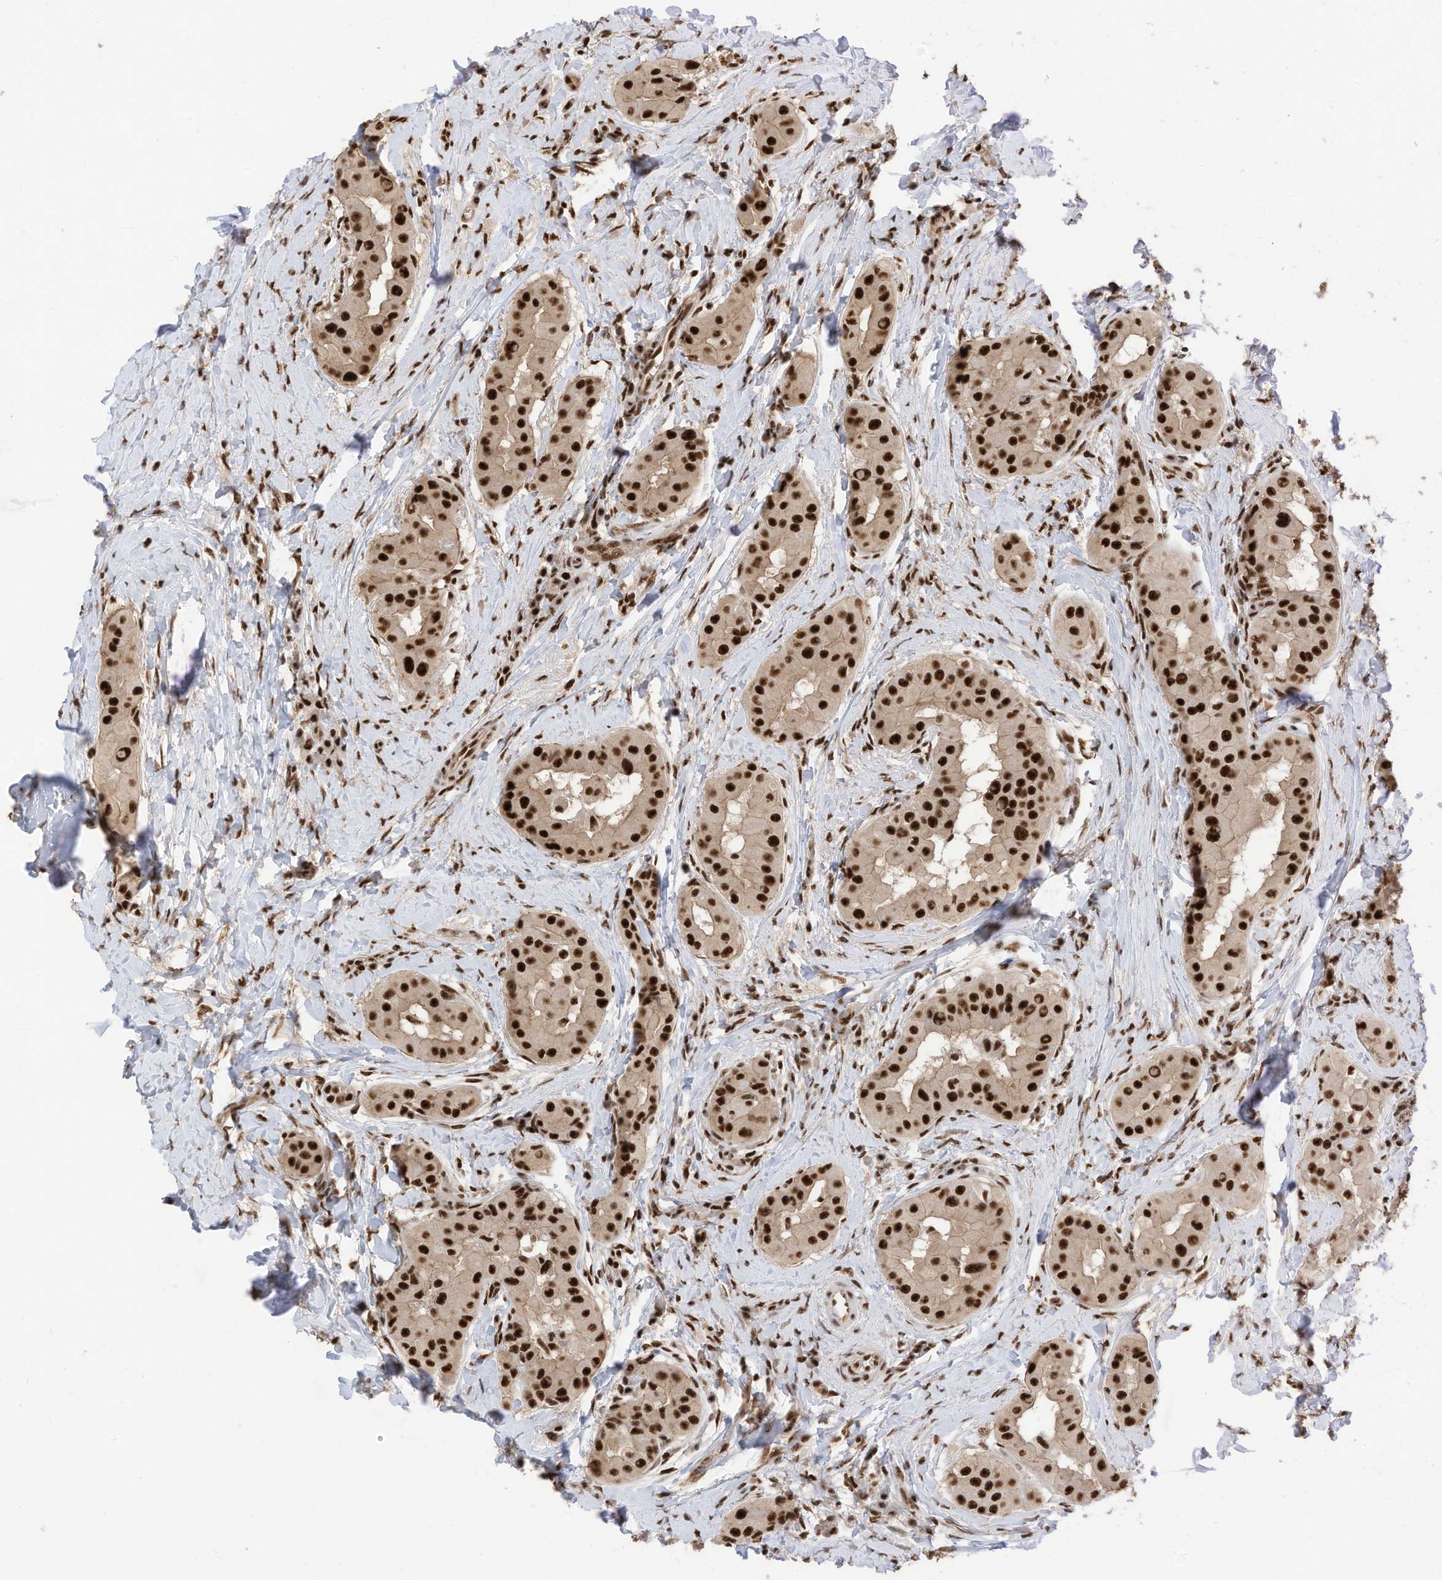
{"staining": {"intensity": "strong", "quantity": ">75%", "location": "nuclear"}, "tissue": "thyroid cancer", "cell_type": "Tumor cells", "image_type": "cancer", "snomed": [{"axis": "morphology", "description": "Papillary adenocarcinoma, NOS"}, {"axis": "topography", "description": "Thyroid gland"}], "caption": "This histopathology image shows thyroid cancer (papillary adenocarcinoma) stained with immunohistochemistry (IHC) to label a protein in brown. The nuclear of tumor cells show strong positivity for the protein. Nuclei are counter-stained blue.", "gene": "SF3A3", "patient": {"sex": "male", "age": 33}}